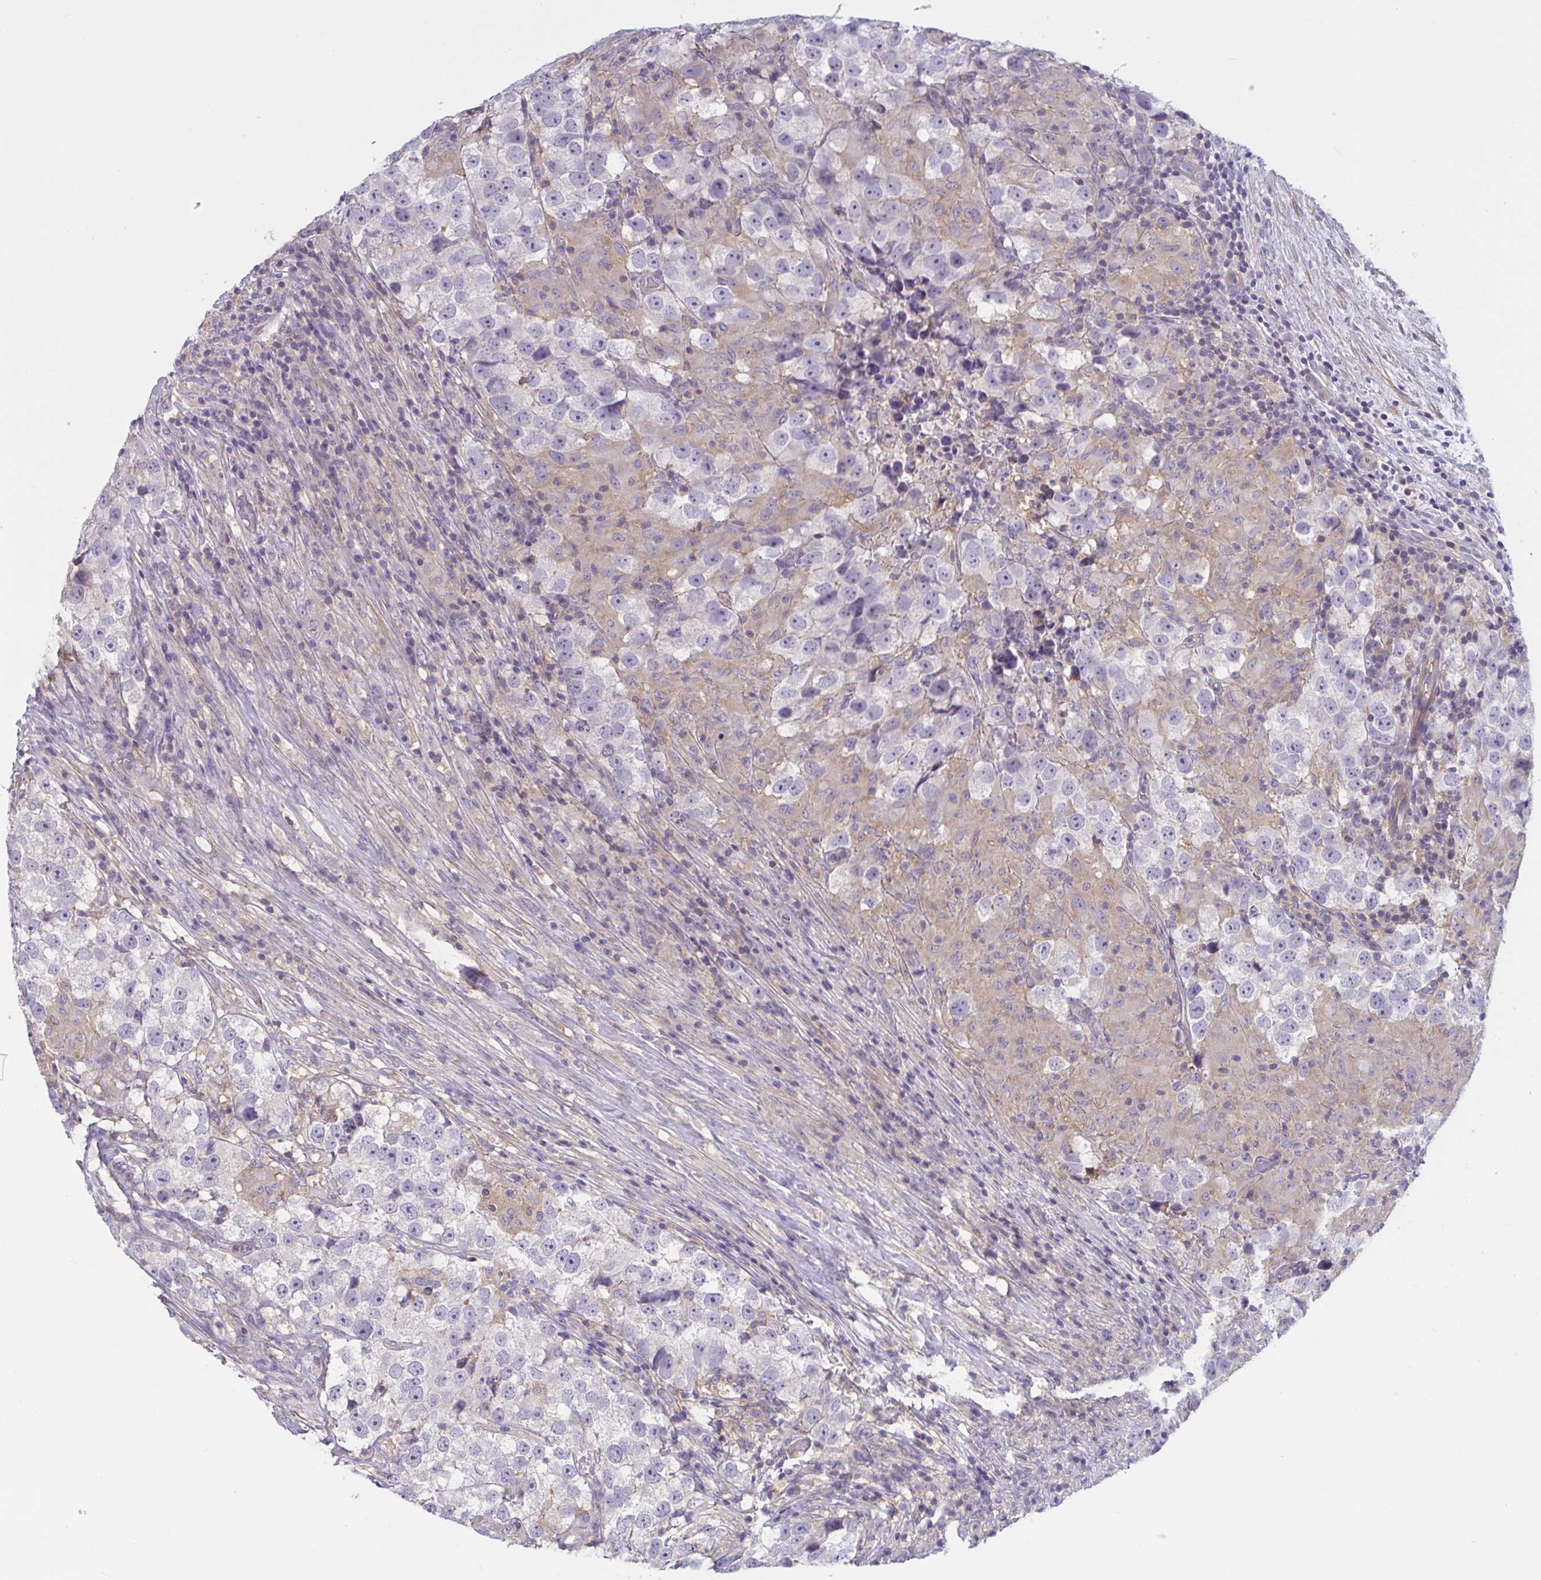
{"staining": {"intensity": "negative", "quantity": "none", "location": "none"}, "tissue": "testis cancer", "cell_type": "Tumor cells", "image_type": "cancer", "snomed": [{"axis": "morphology", "description": "Seminoma, NOS"}, {"axis": "topography", "description": "Testis"}], "caption": "DAB immunohistochemical staining of testis cancer (seminoma) demonstrates no significant expression in tumor cells.", "gene": "WNT9B", "patient": {"sex": "male", "age": 46}}